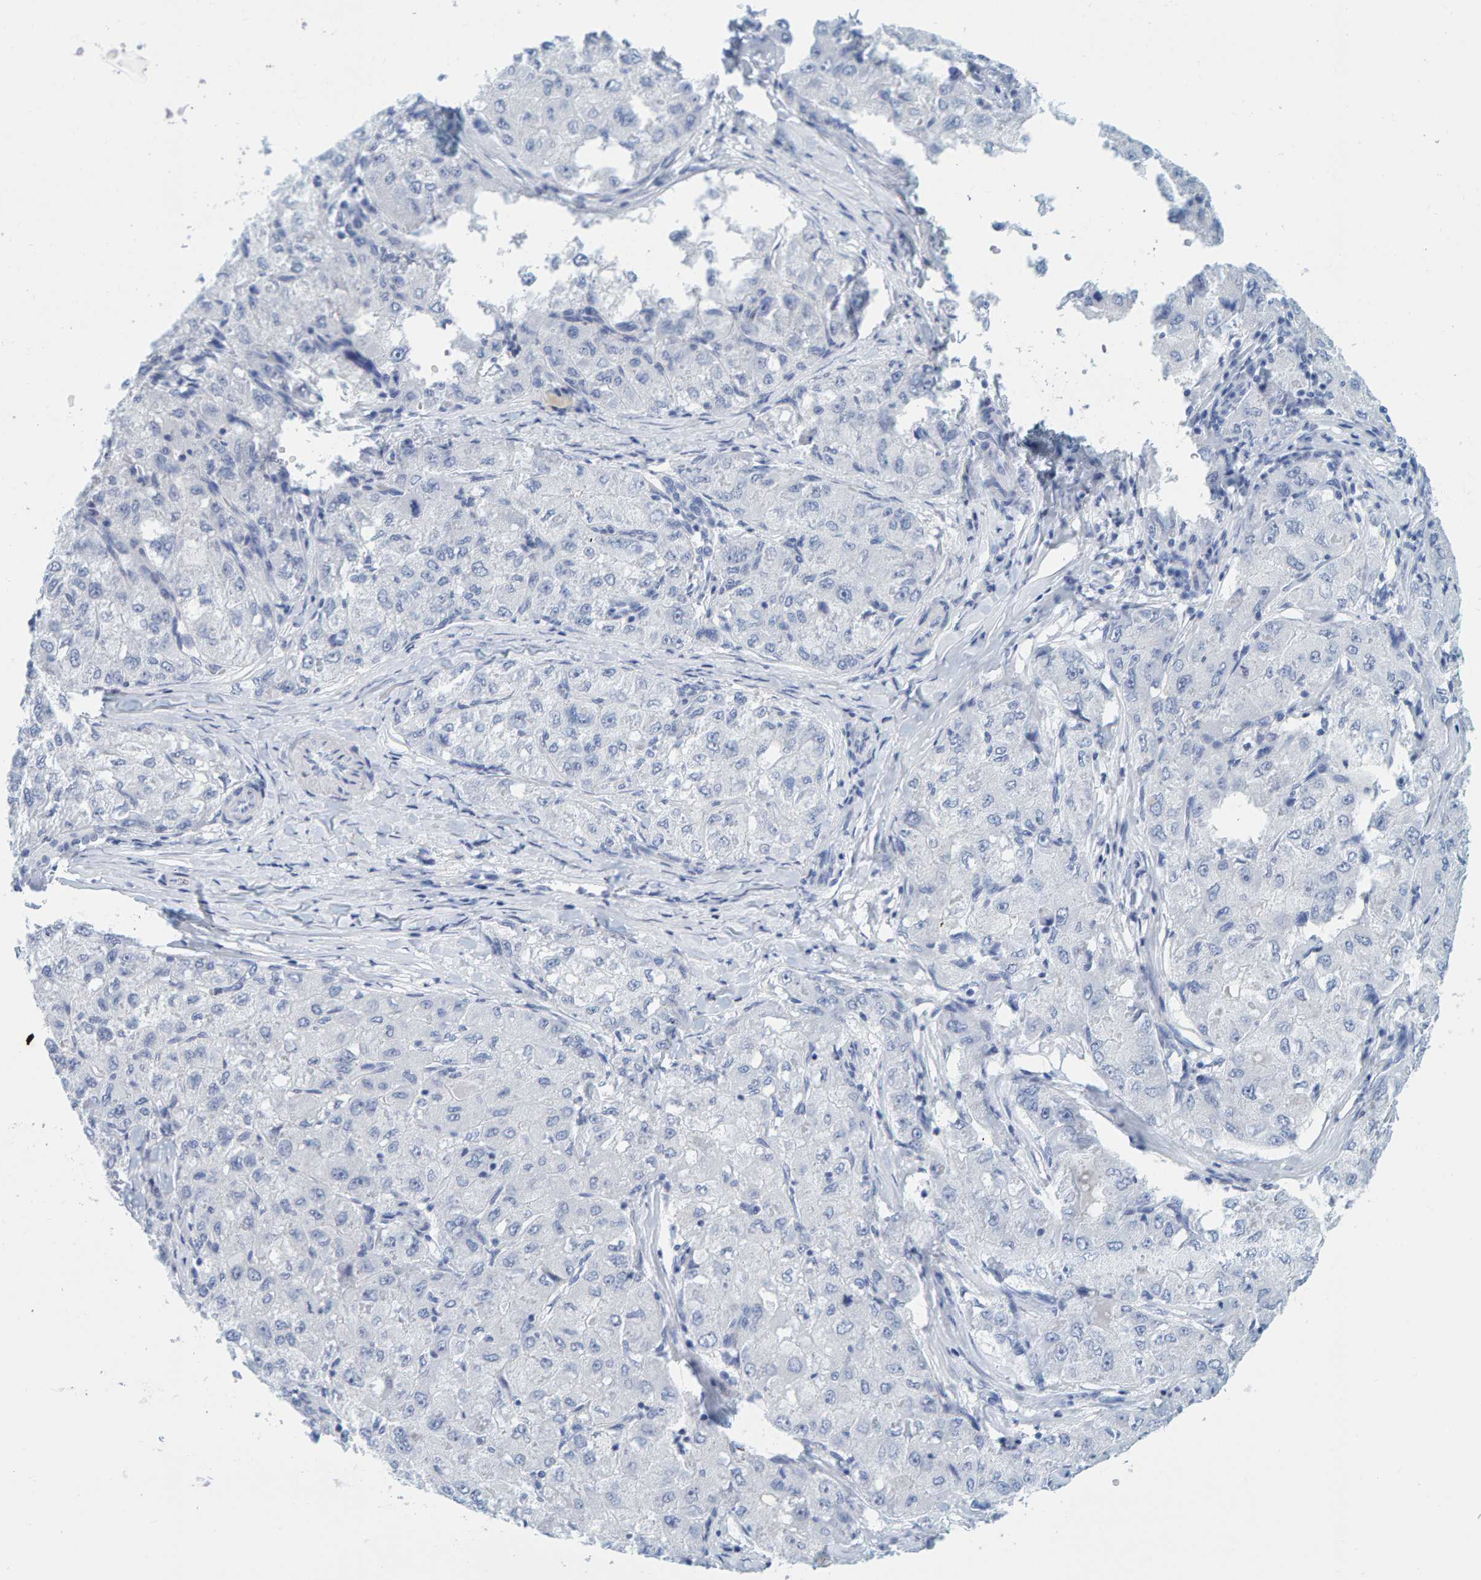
{"staining": {"intensity": "negative", "quantity": "none", "location": "none"}, "tissue": "liver cancer", "cell_type": "Tumor cells", "image_type": "cancer", "snomed": [{"axis": "morphology", "description": "Carcinoma, Hepatocellular, NOS"}, {"axis": "topography", "description": "Liver"}], "caption": "Liver hepatocellular carcinoma was stained to show a protein in brown. There is no significant positivity in tumor cells. Nuclei are stained in blue.", "gene": "SFTPC", "patient": {"sex": "male", "age": 80}}